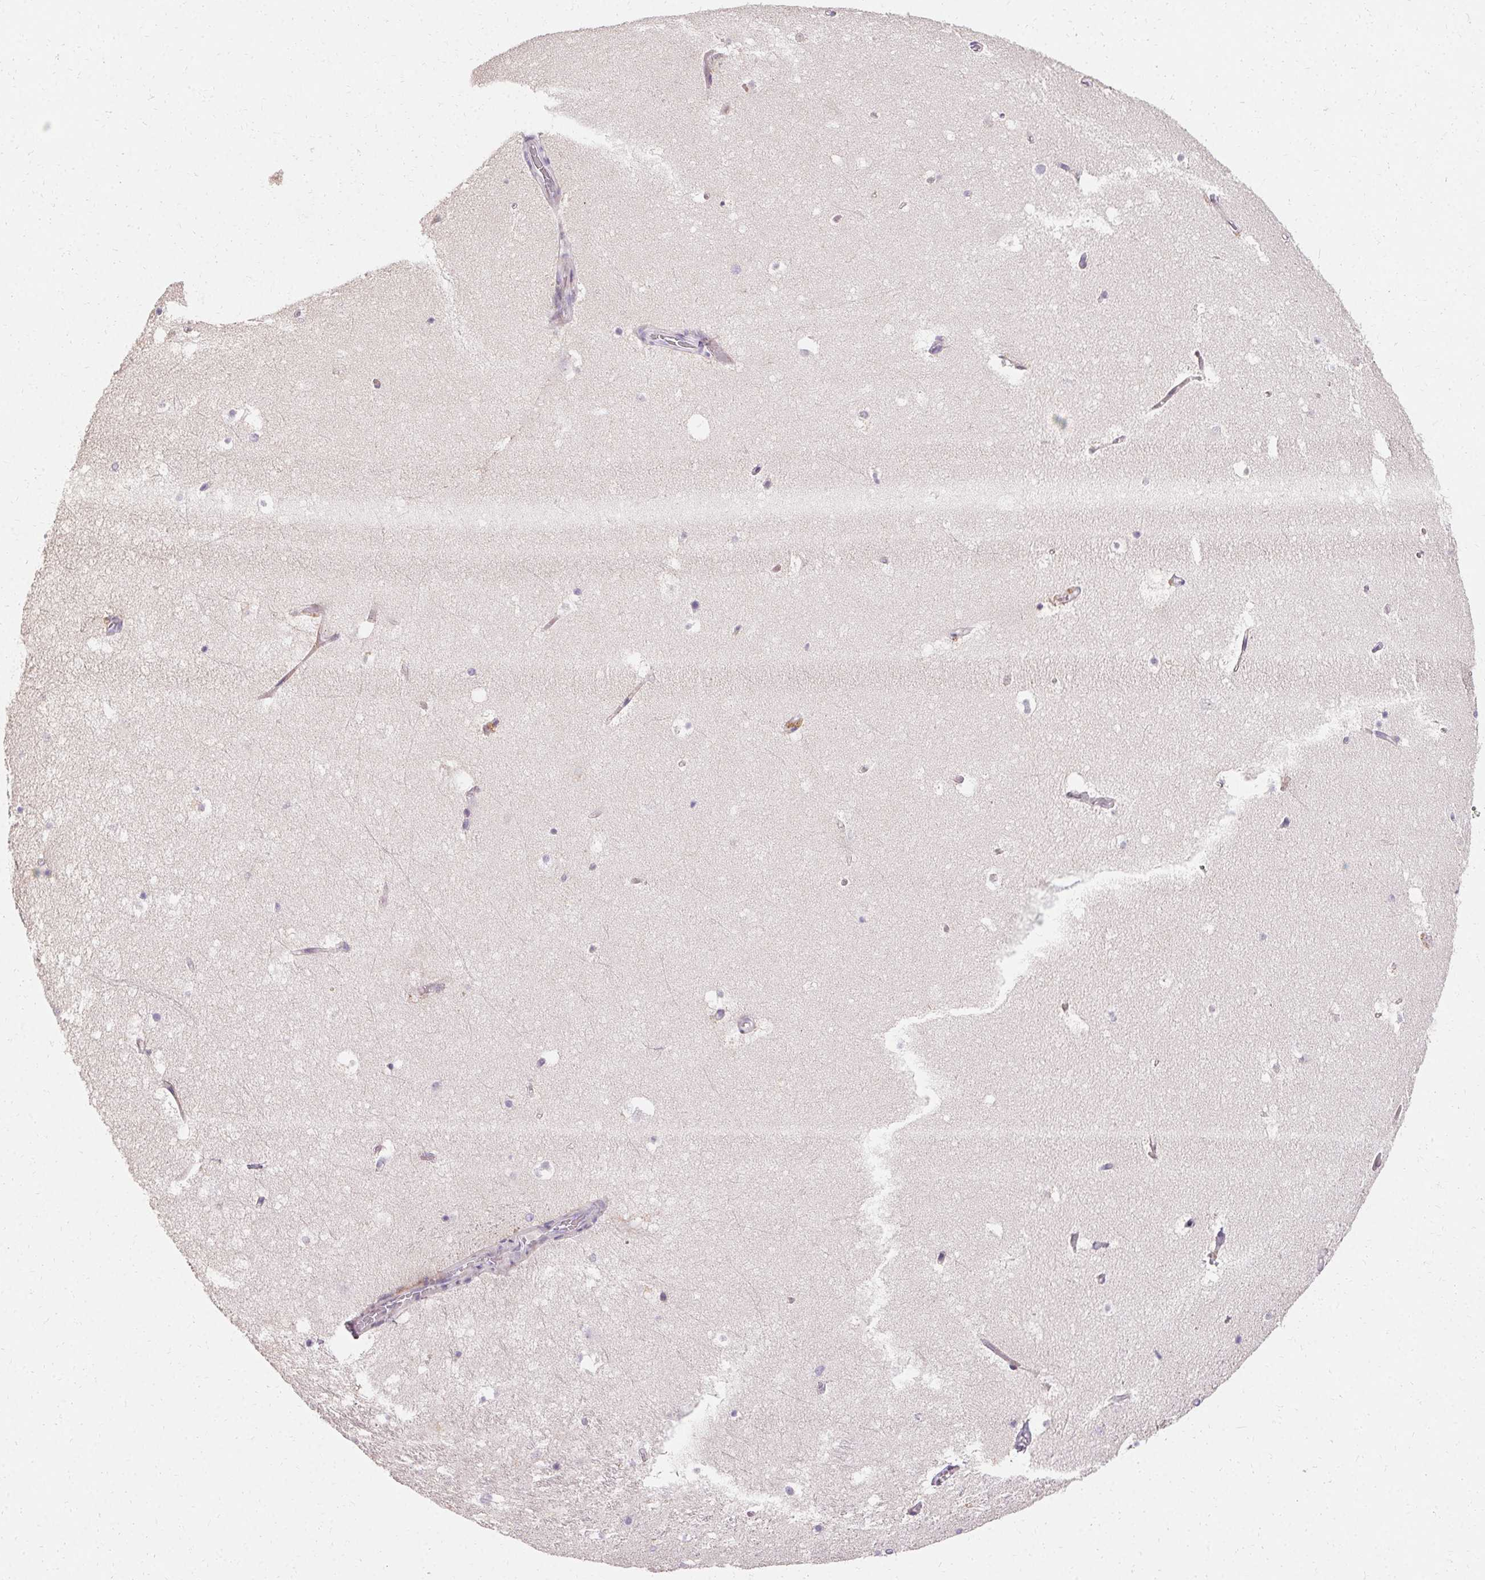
{"staining": {"intensity": "negative", "quantity": "none", "location": "none"}, "tissue": "hippocampus", "cell_type": "Glial cells", "image_type": "normal", "snomed": [{"axis": "morphology", "description": "Normal tissue, NOS"}, {"axis": "topography", "description": "Hippocampus"}], "caption": "Immunohistochemistry image of benign hippocampus: human hippocampus stained with DAB demonstrates no significant protein expression in glial cells. (DAB (3,3'-diaminobenzidine) IHC with hematoxylin counter stain).", "gene": "TRIP13", "patient": {"sex": "female", "age": 52}}